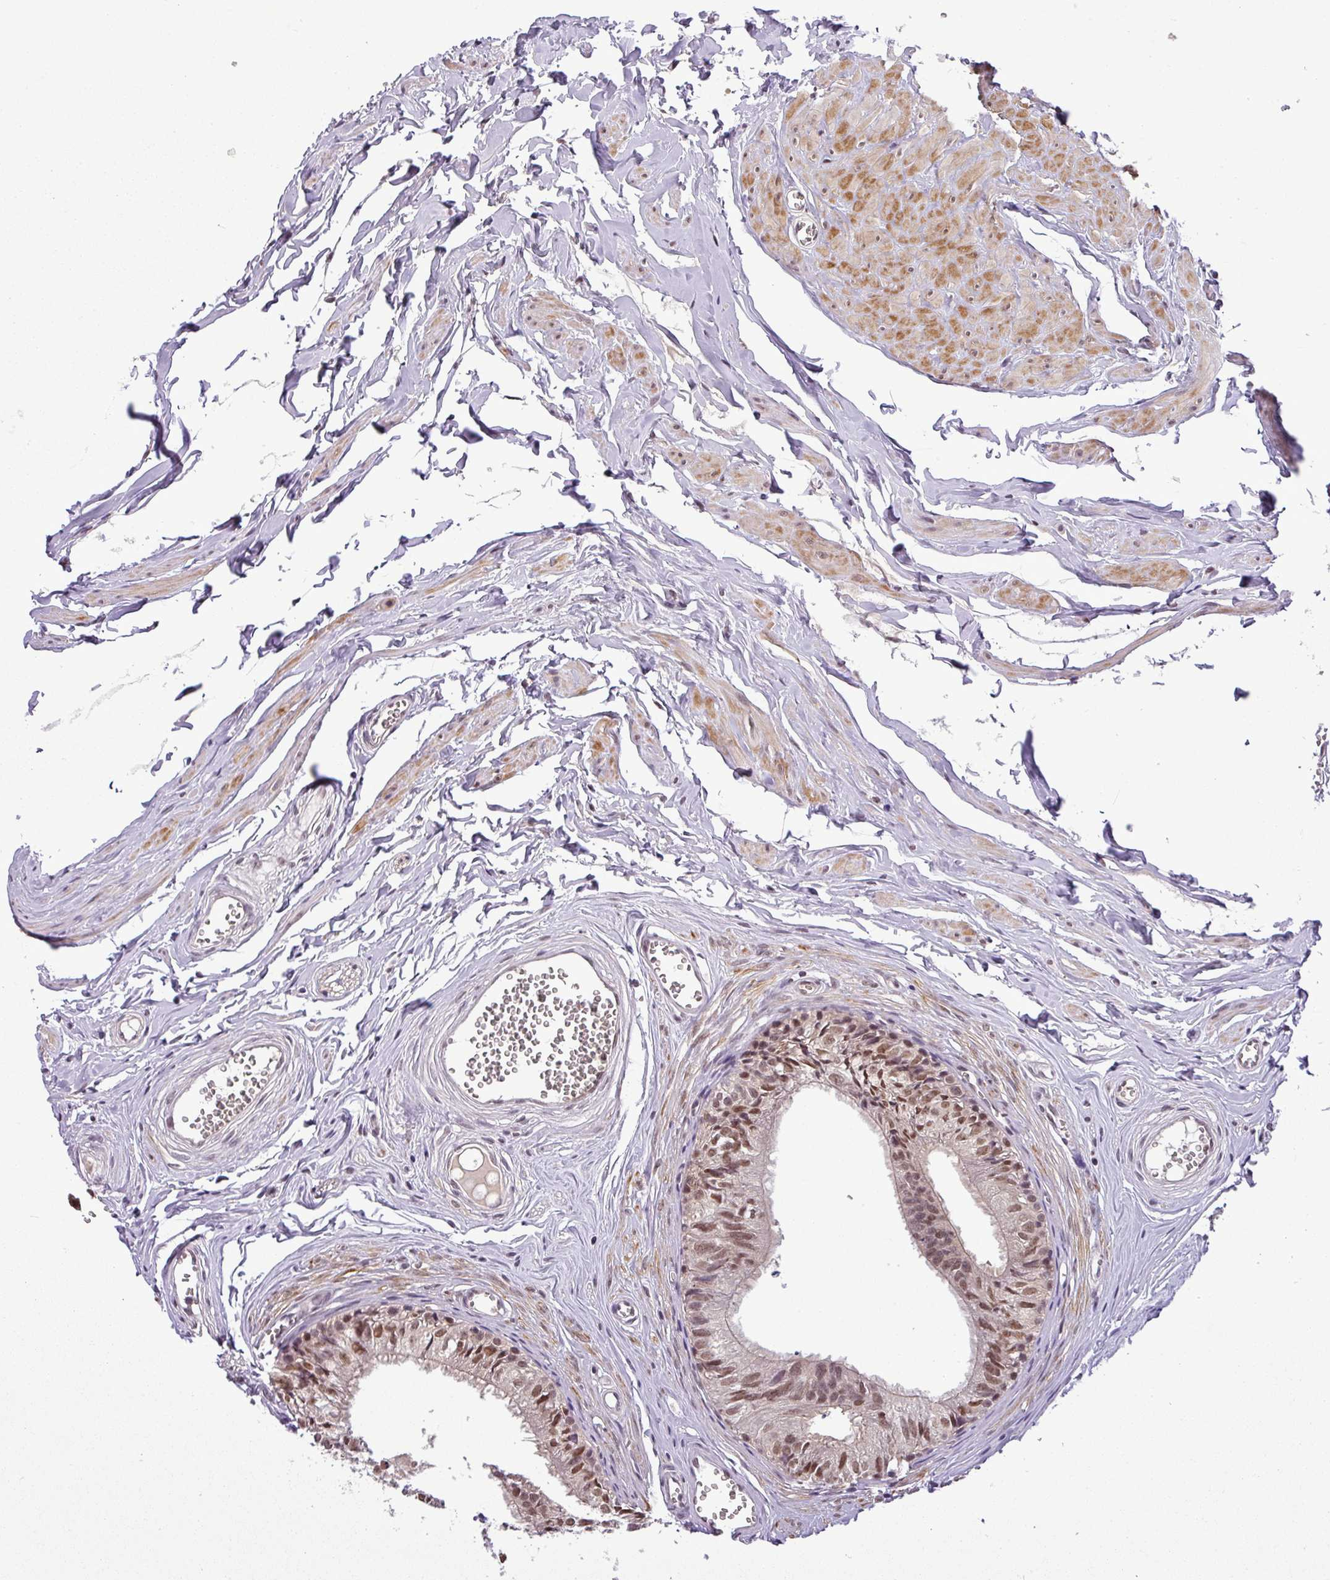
{"staining": {"intensity": "moderate", "quantity": ">75%", "location": "nuclear"}, "tissue": "epididymis", "cell_type": "Glandular cells", "image_type": "normal", "snomed": [{"axis": "morphology", "description": "Normal tissue, NOS"}, {"axis": "topography", "description": "Epididymis"}], "caption": "Immunohistochemistry (DAB) staining of unremarkable human epididymis reveals moderate nuclear protein expression in about >75% of glandular cells. Immunohistochemistry stains the protein of interest in brown and the nuclei are stained blue.", "gene": "MFHAS1", "patient": {"sex": "male", "age": 36}}